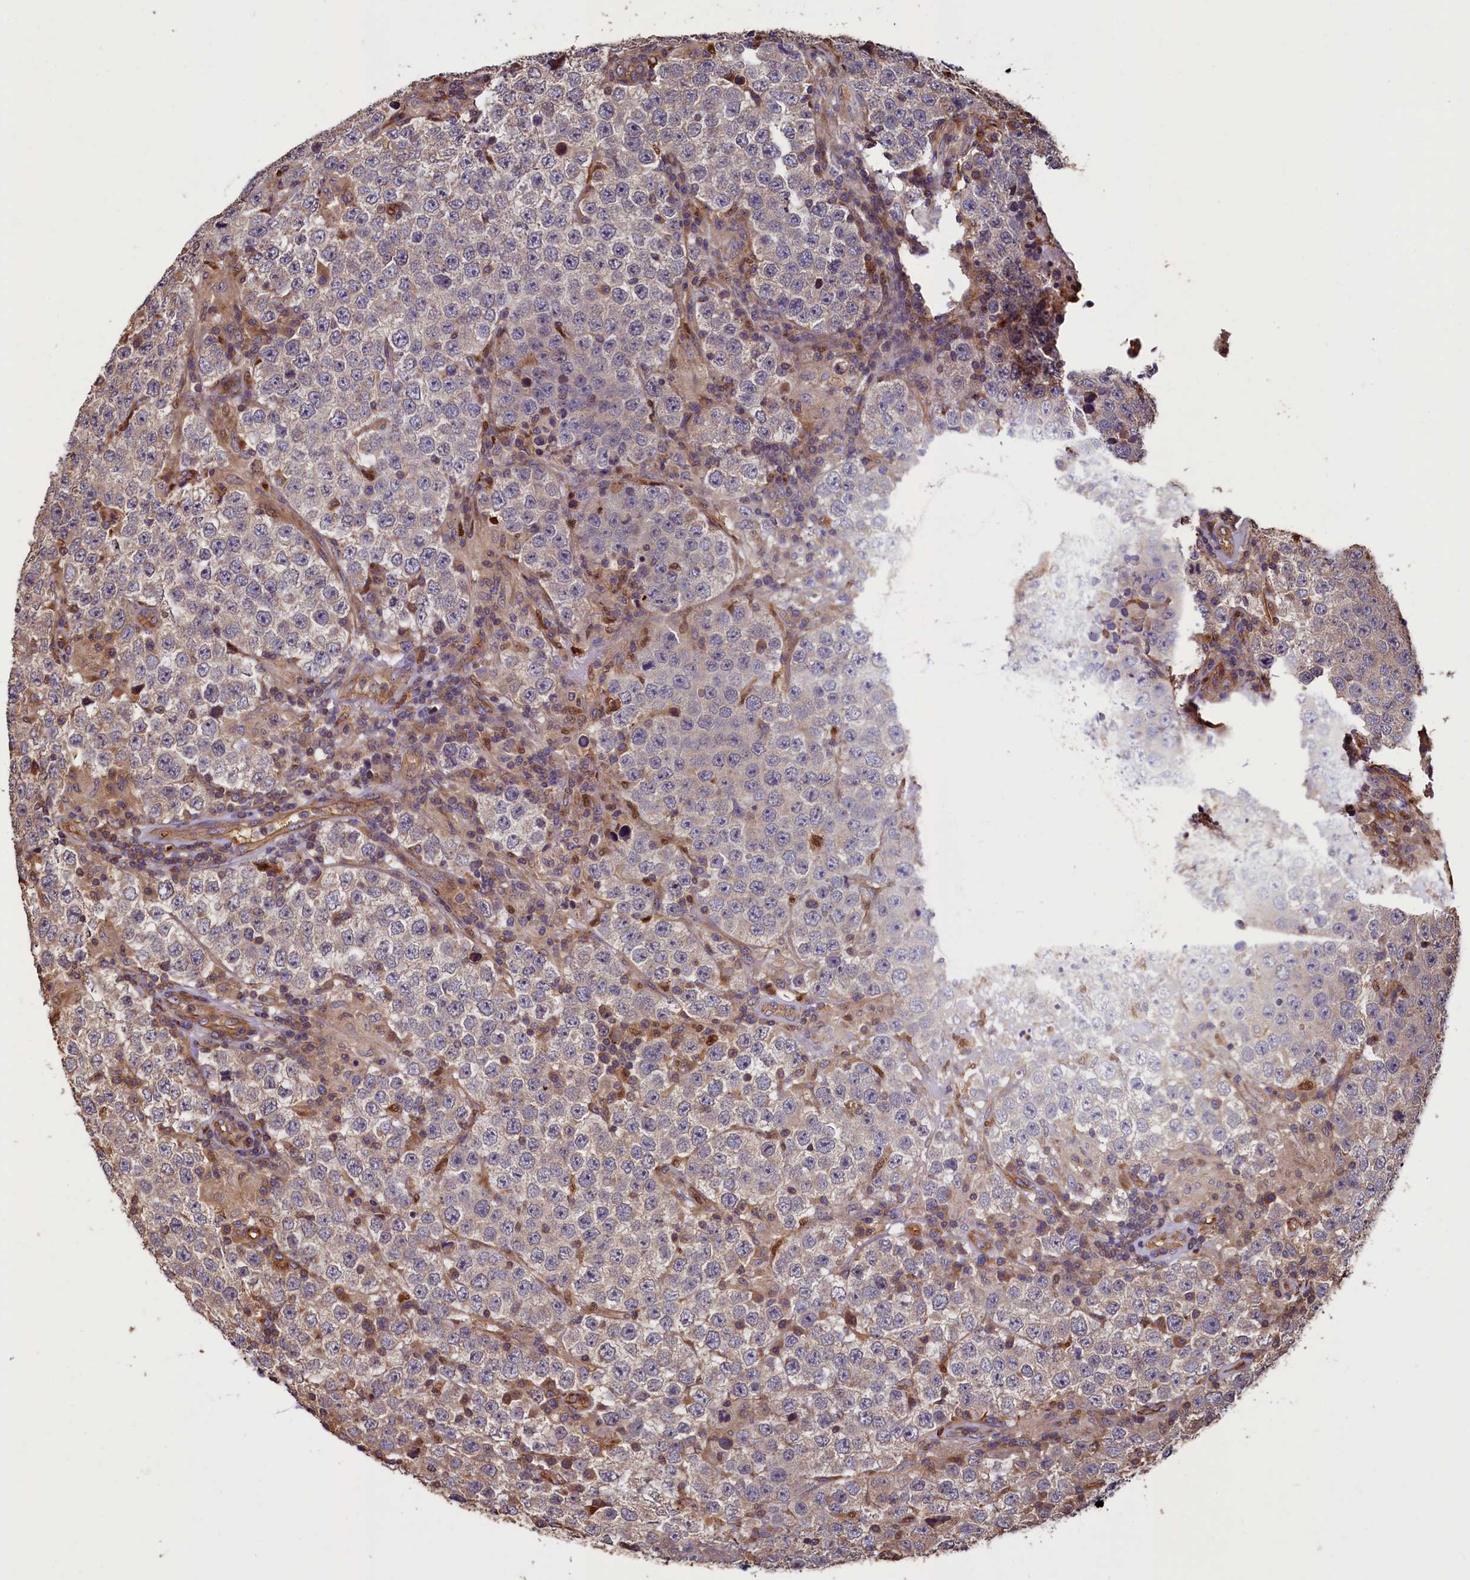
{"staining": {"intensity": "negative", "quantity": "none", "location": "none"}, "tissue": "testis cancer", "cell_type": "Tumor cells", "image_type": "cancer", "snomed": [{"axis": "morphology", "description": "Normal tissue, NOS"}, {"axis": "morphology", "description": "Urothelial carcinoma, High grade"}, {"axis": "morphology", "description": "Seminoma, NOS"}, {"axis": "morphology", "description": "Carcinoma, Embryonal, NOS"}, {"axis": "topography", "description": "Urinary bladder"}, {"axis": "topography", "description": "Testis"}], "caption": "Testis high-grade urothelial carcinoma stained for a protein using immunohistochemistry shows no expression tumor cells.", "gene": "CCDC102B", "patient": {"sex": "male", "age": 41}}